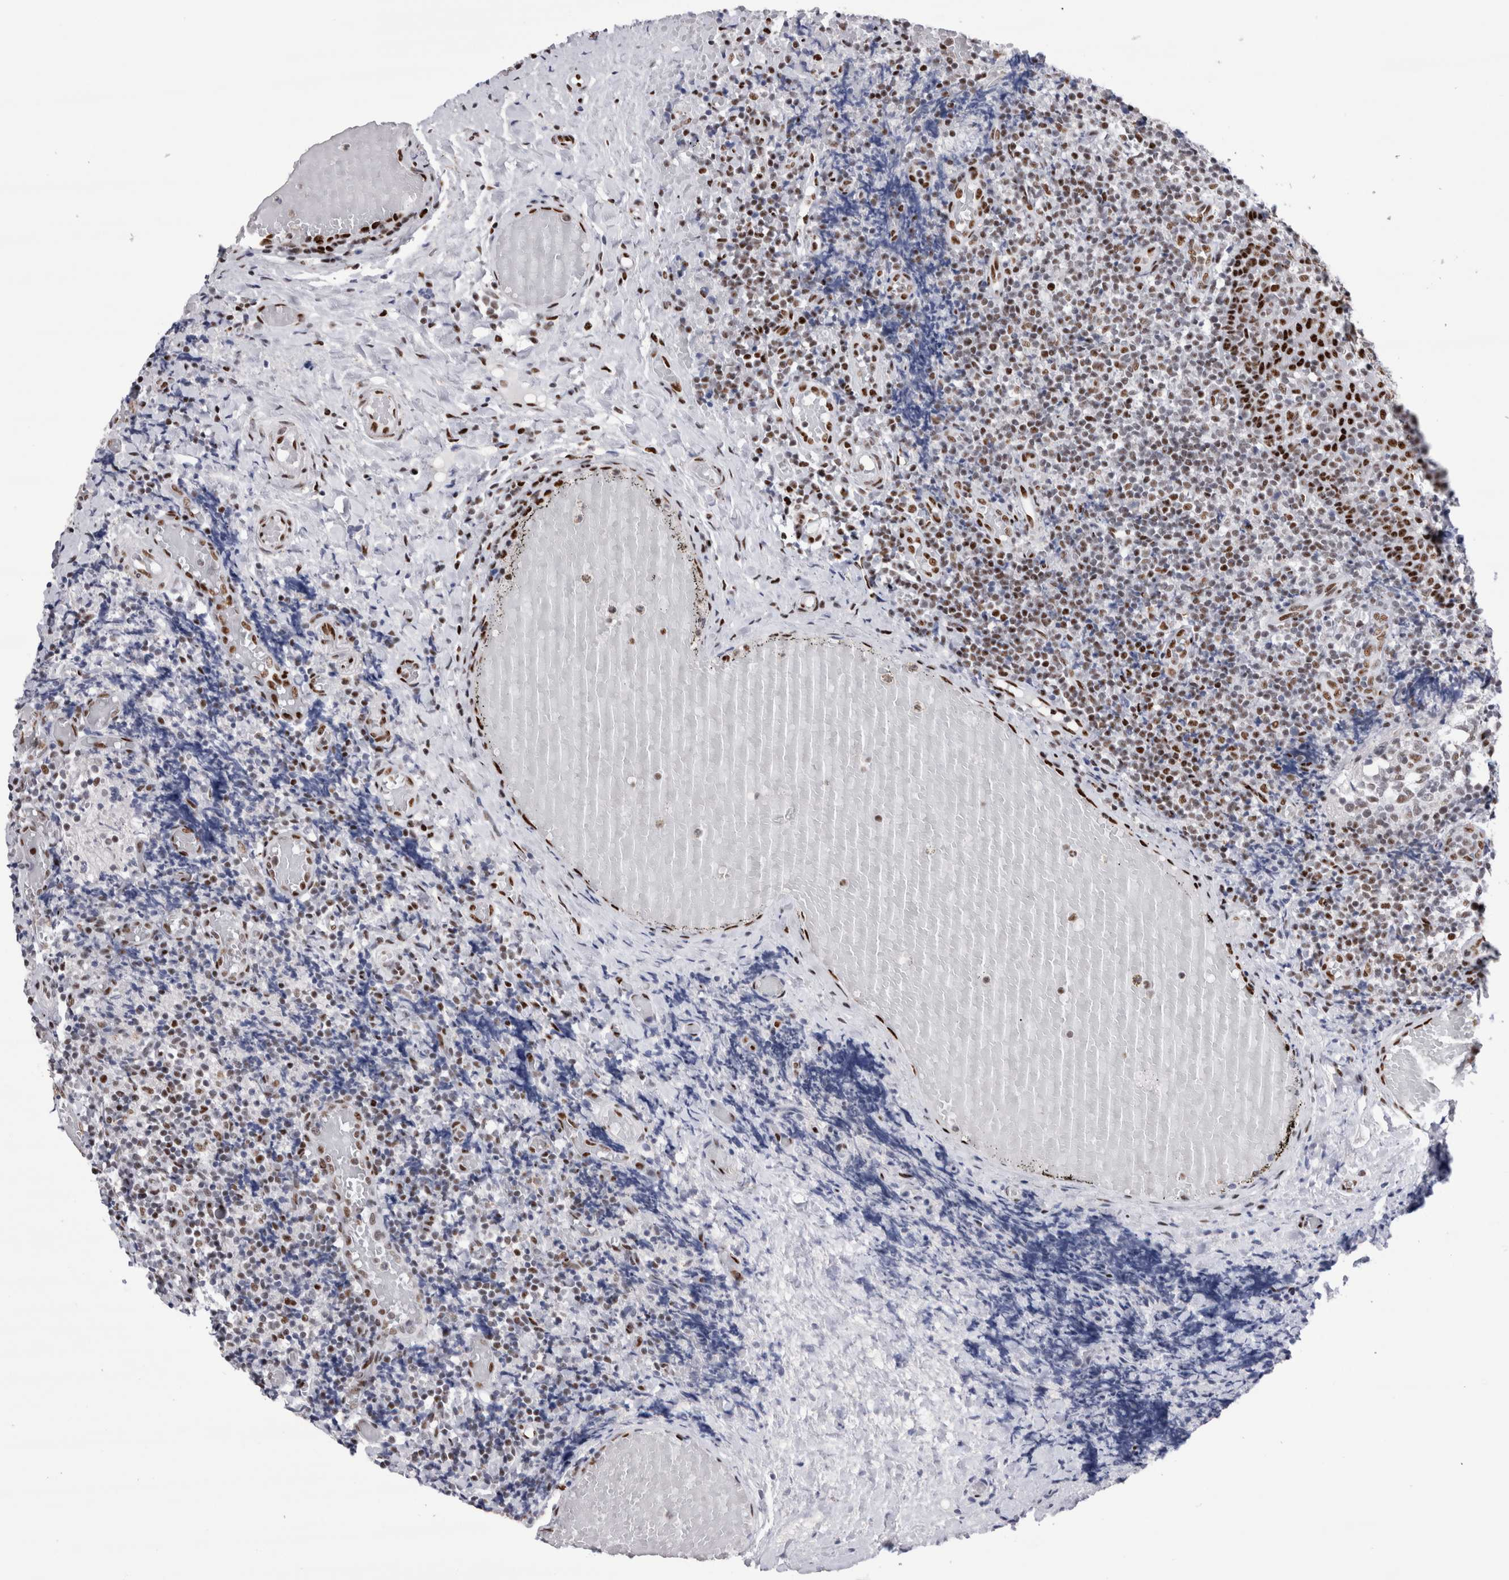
{"staining": {"intensity": "moderate", "quantity": ">75%", "location": "nuclear"}, "tissue": "tonsil", "cell_type": "Germinal center cells", "image_type": "normal", "snomed": [{"axis": "morphology", "description": "Normal tissue, NOS"}, {"axis": "topography", "description": "Tonsil"}], "caption": "This is a histology image of immunohistochemistry (IHC) staining of benign tonsil, which shows moderate expression in the nuclear of germinal center cells.", "gene": "RBM6", "patient": {"sex": "female", "age": 19}}